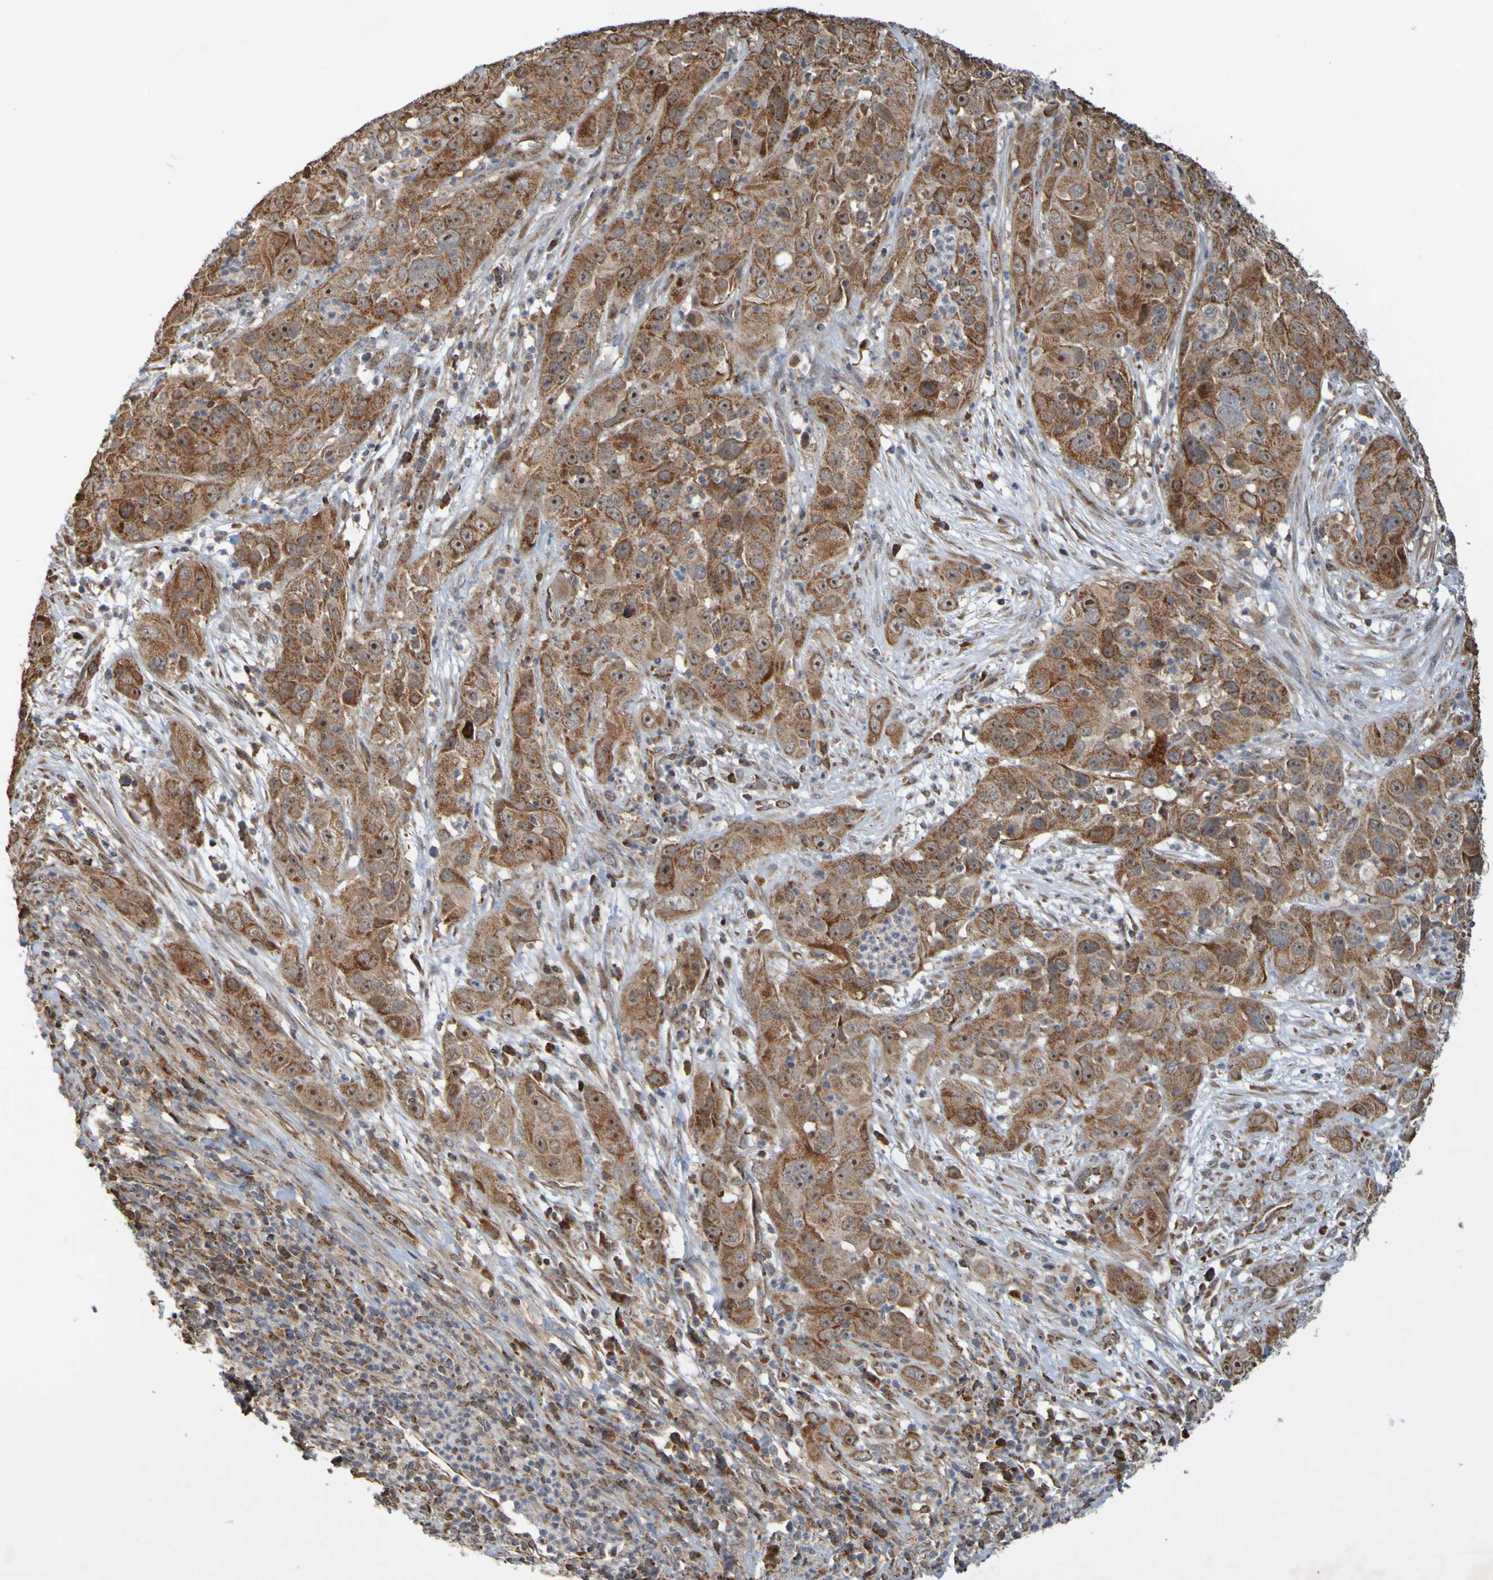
{"staining": {"intensity": "moderate", "quantity": ">75%", "location": "cytoplasmic/membranous,nuclear"}, "tissue": "cervical cancer", "cell_type": "Tumor cells", "image_type": "cancer", "snomed": [{"axis": "morphology", "description": "Squamous cell carcinoma, NOS"}, {"axis": "topography", "description": "Cervix"}], "caption": "Human cervical cancer (squamous cell carcinoma) stained for a protein (brown) reveals moderate cytoplasmic/membranous and nuclear positive expression in about >75% of tumor cells.", "gene": "TMBIM1", "patient": {"sex": "female", "age": 32}}